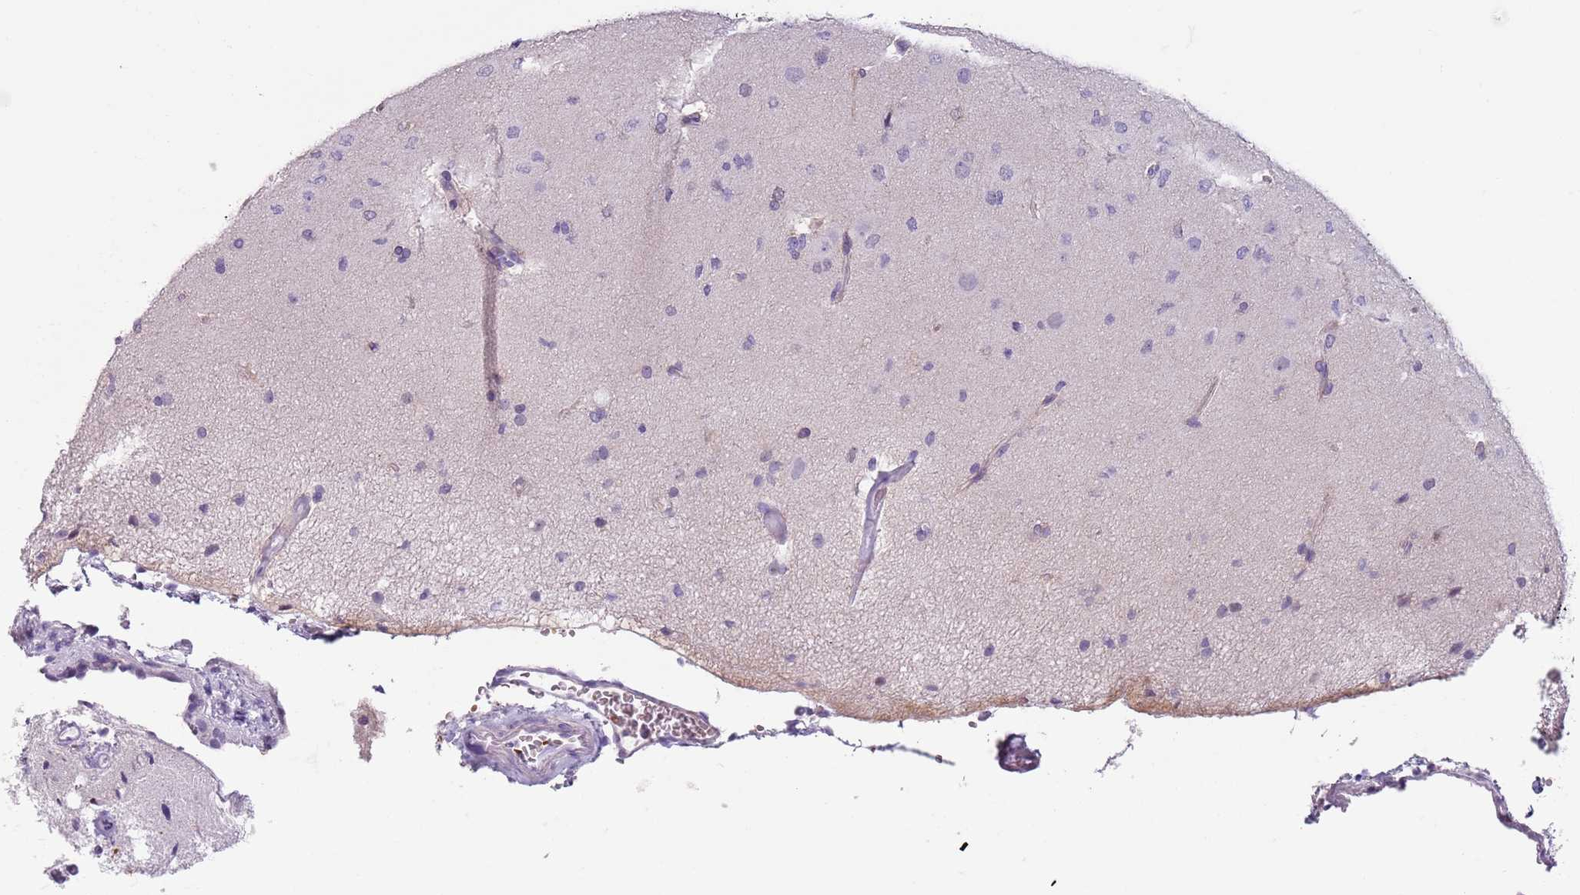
{"staining": {"intensity": "negative", "quantity": "none", "location": "none"}, "tissue": "glioma", "cell_type": "Tumor cells", "image_type": "cancer", "snomed": [{"axis": "morphology", "description": "Glioma, malignant, High grade"}, {"axis": "topography", "description": "Brain"}], "caption": "High-grade glioma (malignant) was stained to show a protein in brown. There is no significant expression in tumor cells.", "gene": "SPESP1", "patient": {"sex": "male", "age": 72}}